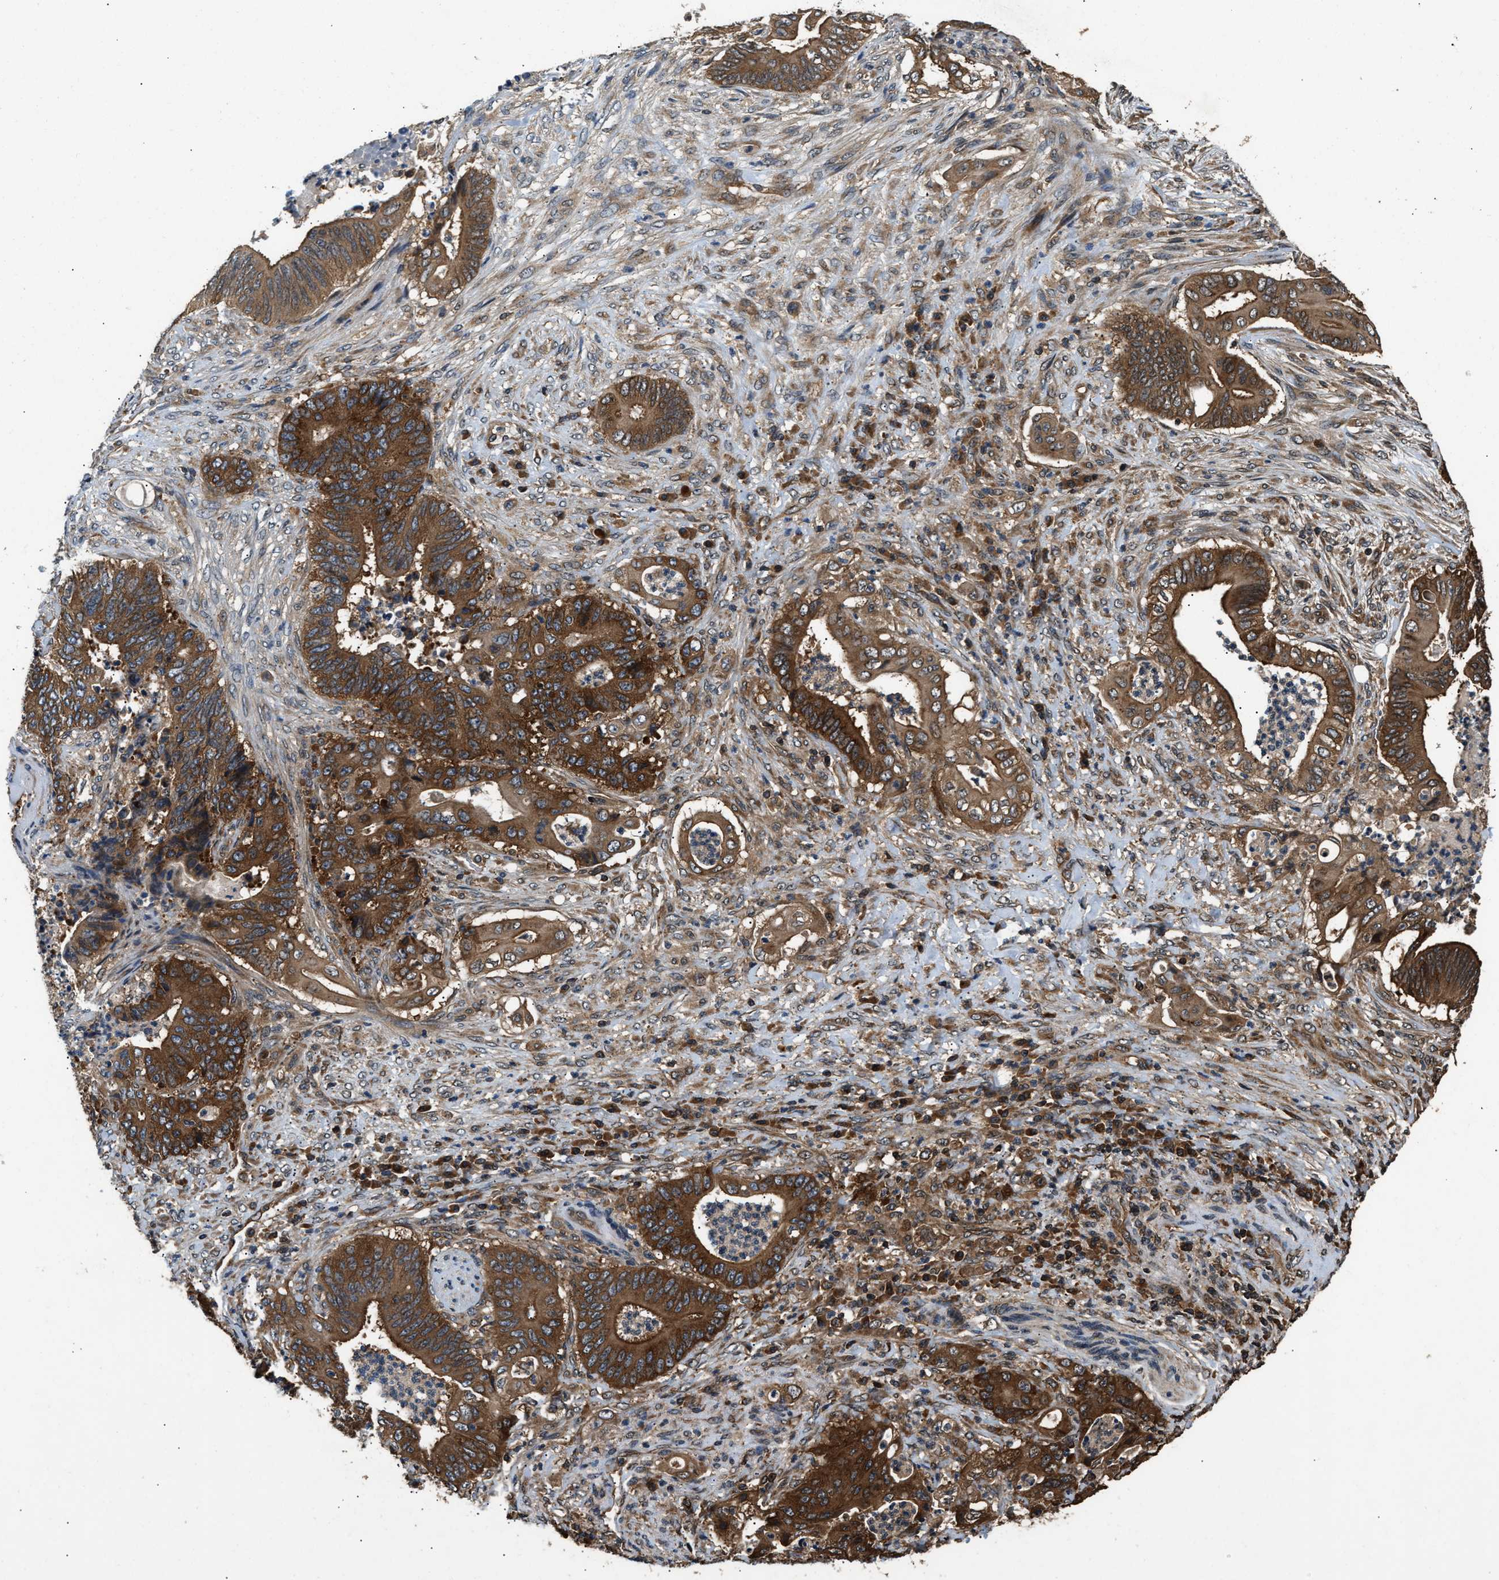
{"staining": {"intensity": "strong", "quantity": ">75%", "location": "cytoplasmic/membranous"}, "tissue": "stomach cancer", "cell_type": "Tumor cells", "image_type": "cancer", "snomed": [{"axis": "morphology", "description": "Adenocarcinoma, NOS"}, {"axis": "topography", "description": "Stomach"}], "caption": "Immunohistochemistry (IHC) (DAB (3,3'-diaminobenzidine)) staining of human stomach adenocarcinoma exhibits strong cytoplasmic/membranous protein expression in about >75% of tumor cells.", "gene": "DNAJC2", "patient": {"sex": "female", "age": 73}}